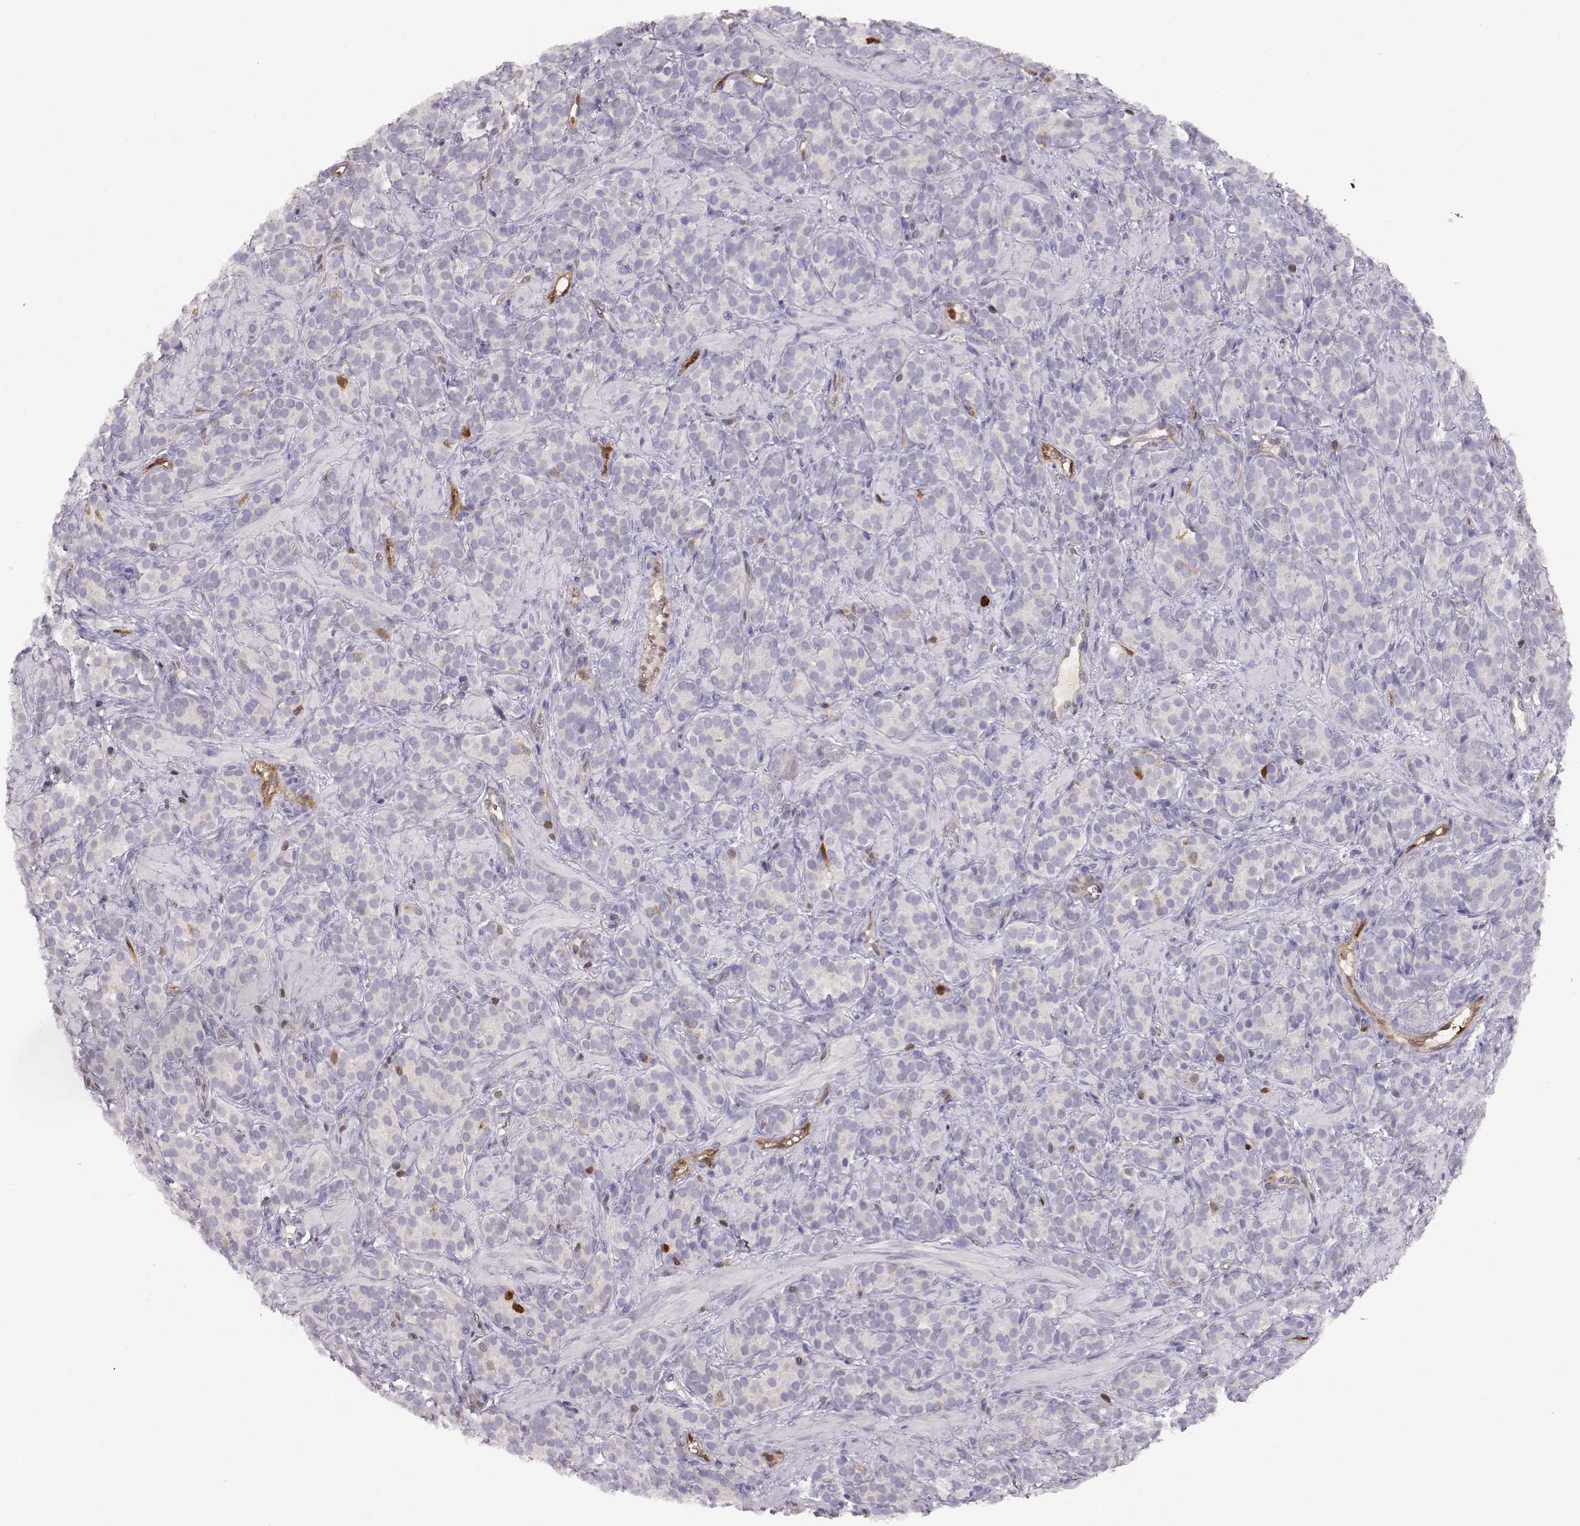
{"staining": {"intensity": "negative", "quantity": "none", "location": "none"}, "tissue": "prostate cancer", "cell_type": "Tumor cells", "image_type": "cancer", "snomed": [{"axis": "morphology", "description": "Adenocarcinoma, High grade"}, {"axis": "topography", "description": "Prostate"}], "caption": "Photomicrograph shows no significant protein expression in tumor cells of prostate high-grade adenocarcinoma. (DAB immunohistochemistry (IHC), high magnification).", "gene": "PNP", "patient": {"sex": "male", "age": 84}}